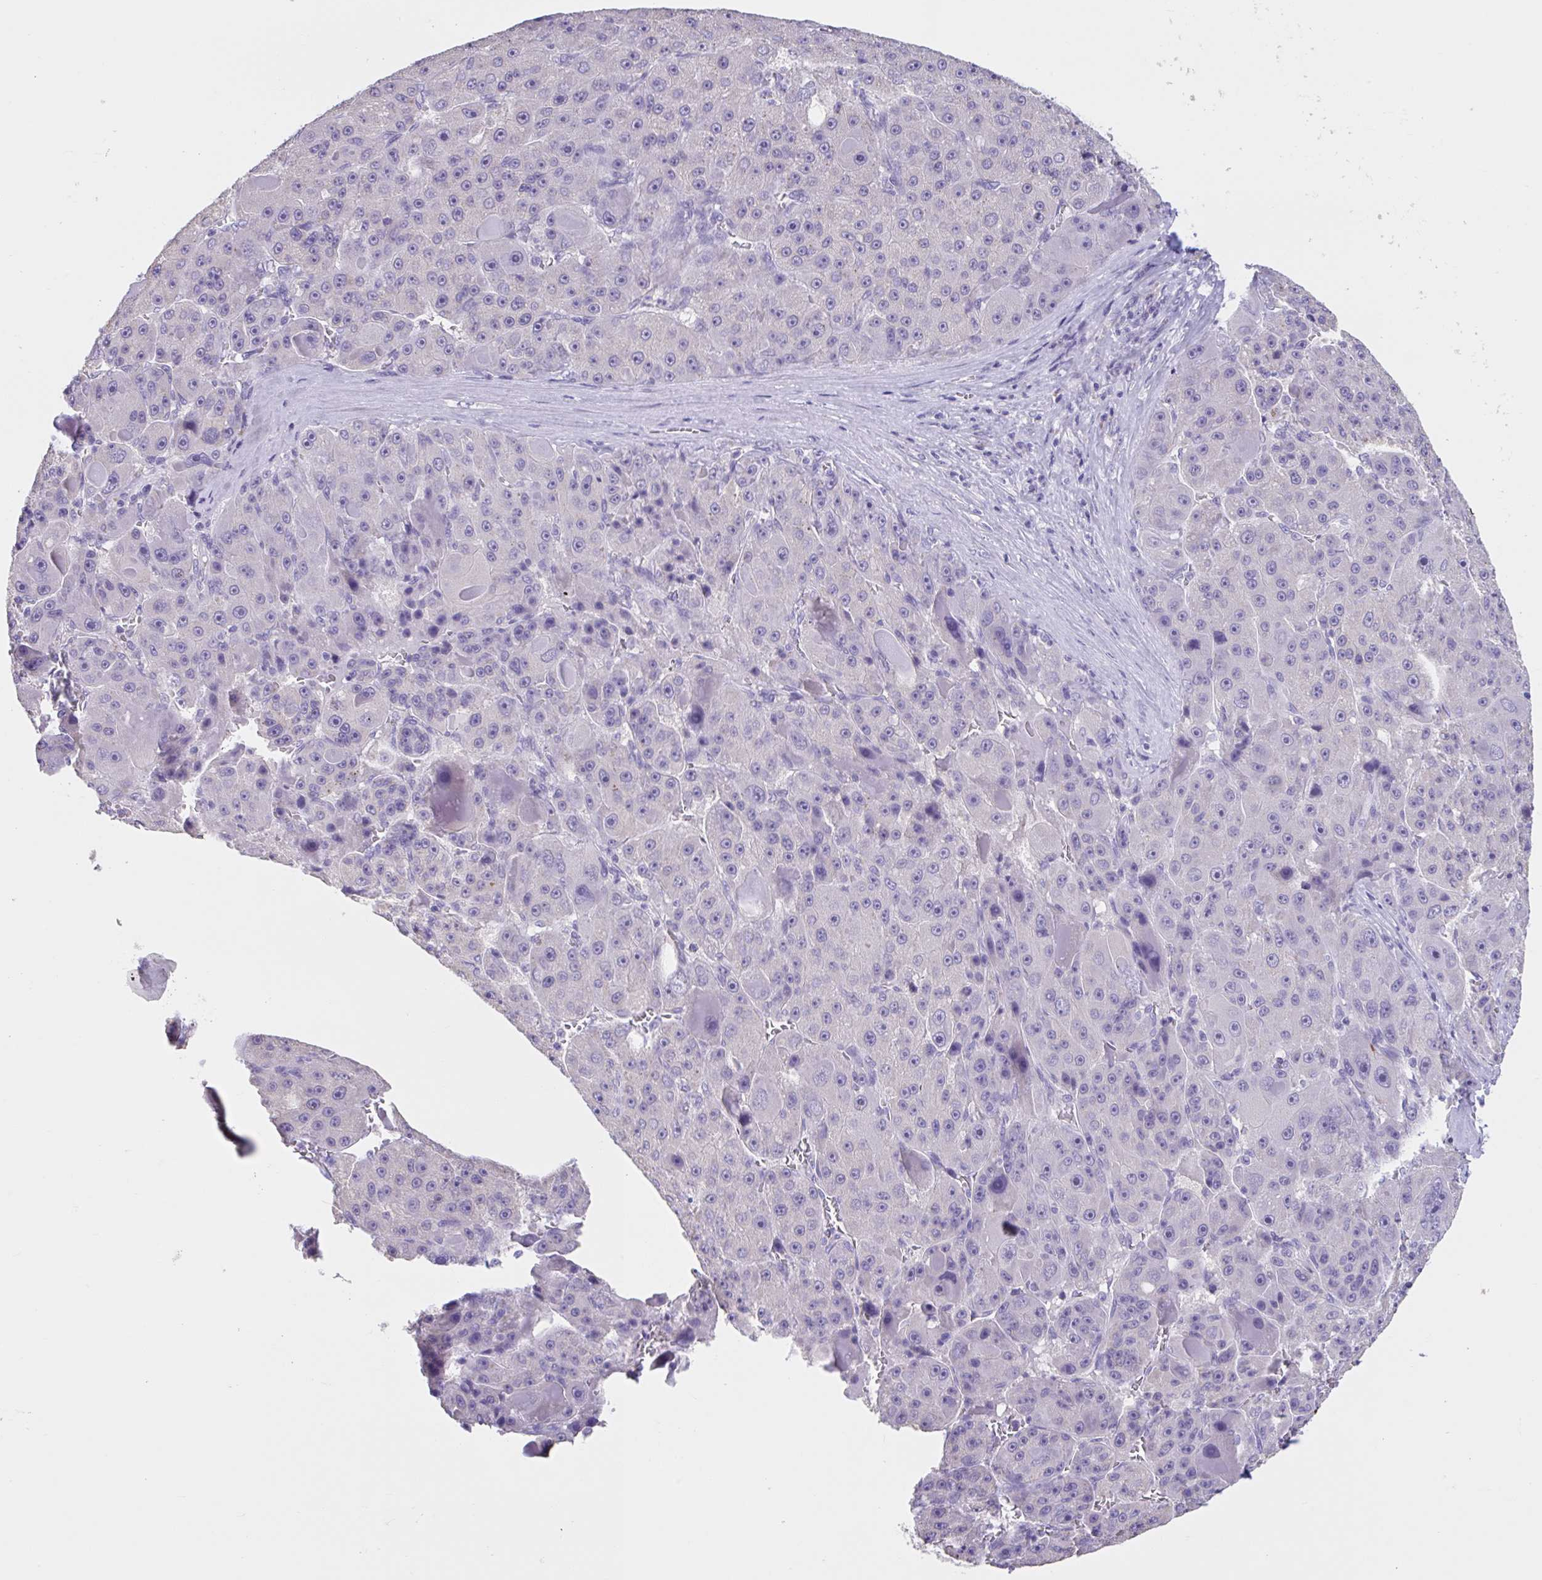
{"staining": {"intensity": "negative", "quantity": "none", "location": "none"}, "tissue": "liver cancer", "cell_type": "Tumor cells", "image_type": "cancer", "snomed": [{"axis": "morphology", "description": "Carcinoma, Hepatocellular, NOS"}, {"axis": "topography", "description": "Liver"}], "caption": "This is an IHC micrograph of human hepatocellular carcinoma (liver). There is no staining in tumor cells.", "gene": "GPR162", "patient": {"sex": "male", "age": 76}}